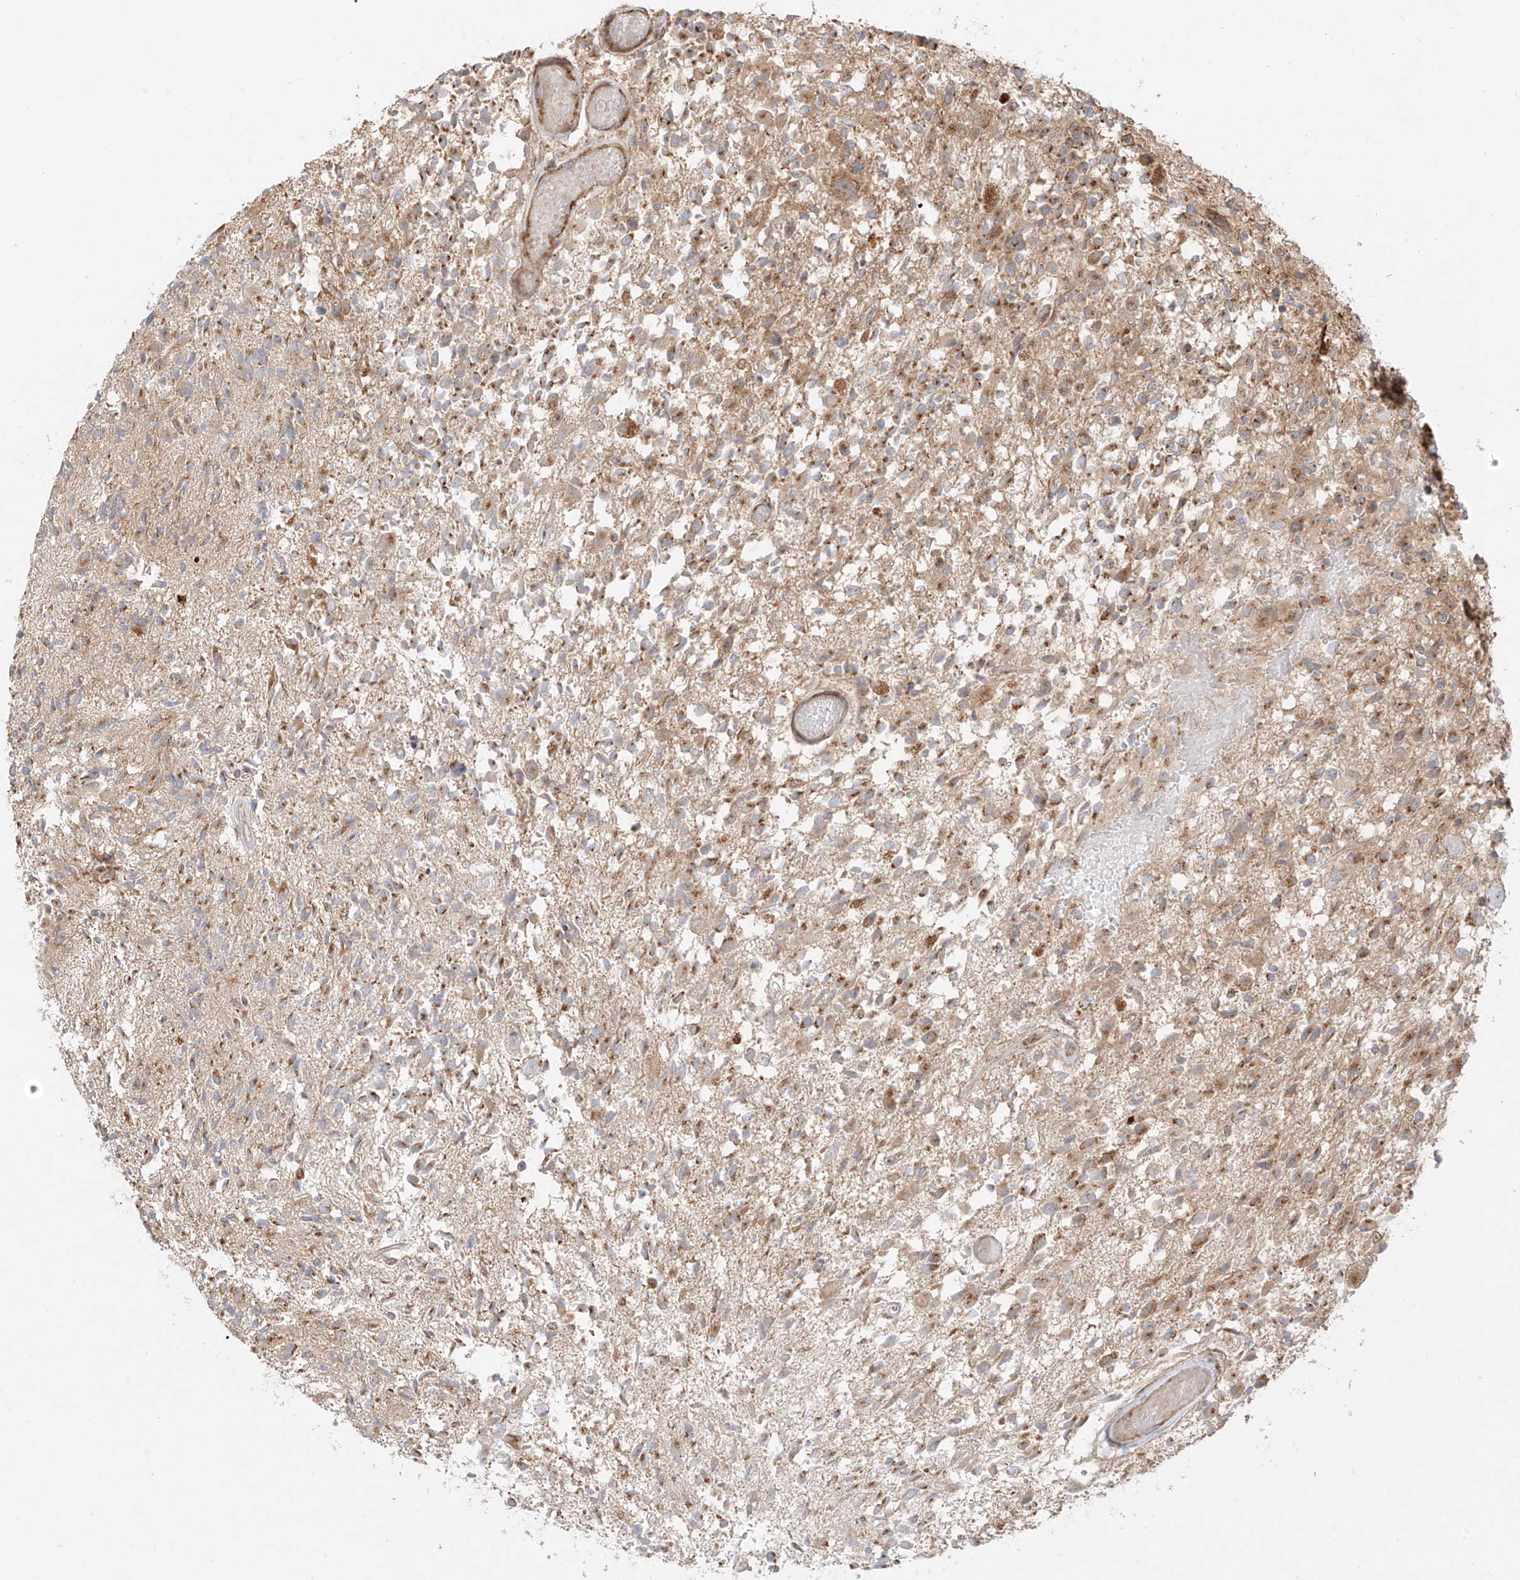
{"staining": {"intensity": "moderate", "quantity": ">75%", "location": "cytoplasmic/membranous"}, "tissue": "glioma", "cell_type": "Tumor cells", "image_type": "cancer", "snomed": [{"axis": "morphology", "description": "Glioma, malignant, High grade"}, {"axis": "morphology", "description": "Glioblastoma, NOS"}, {"axis": "topography", "description": "Brain"}], "caption": "High-power microscopy captured an immunohistochemistry histopathology image of glioma, revealing moderate cytoplasmic/membranous staining in about >75% of tumor cells.", "gene": "ZNF287", "patient": {"sex": "male", "age": 60}}